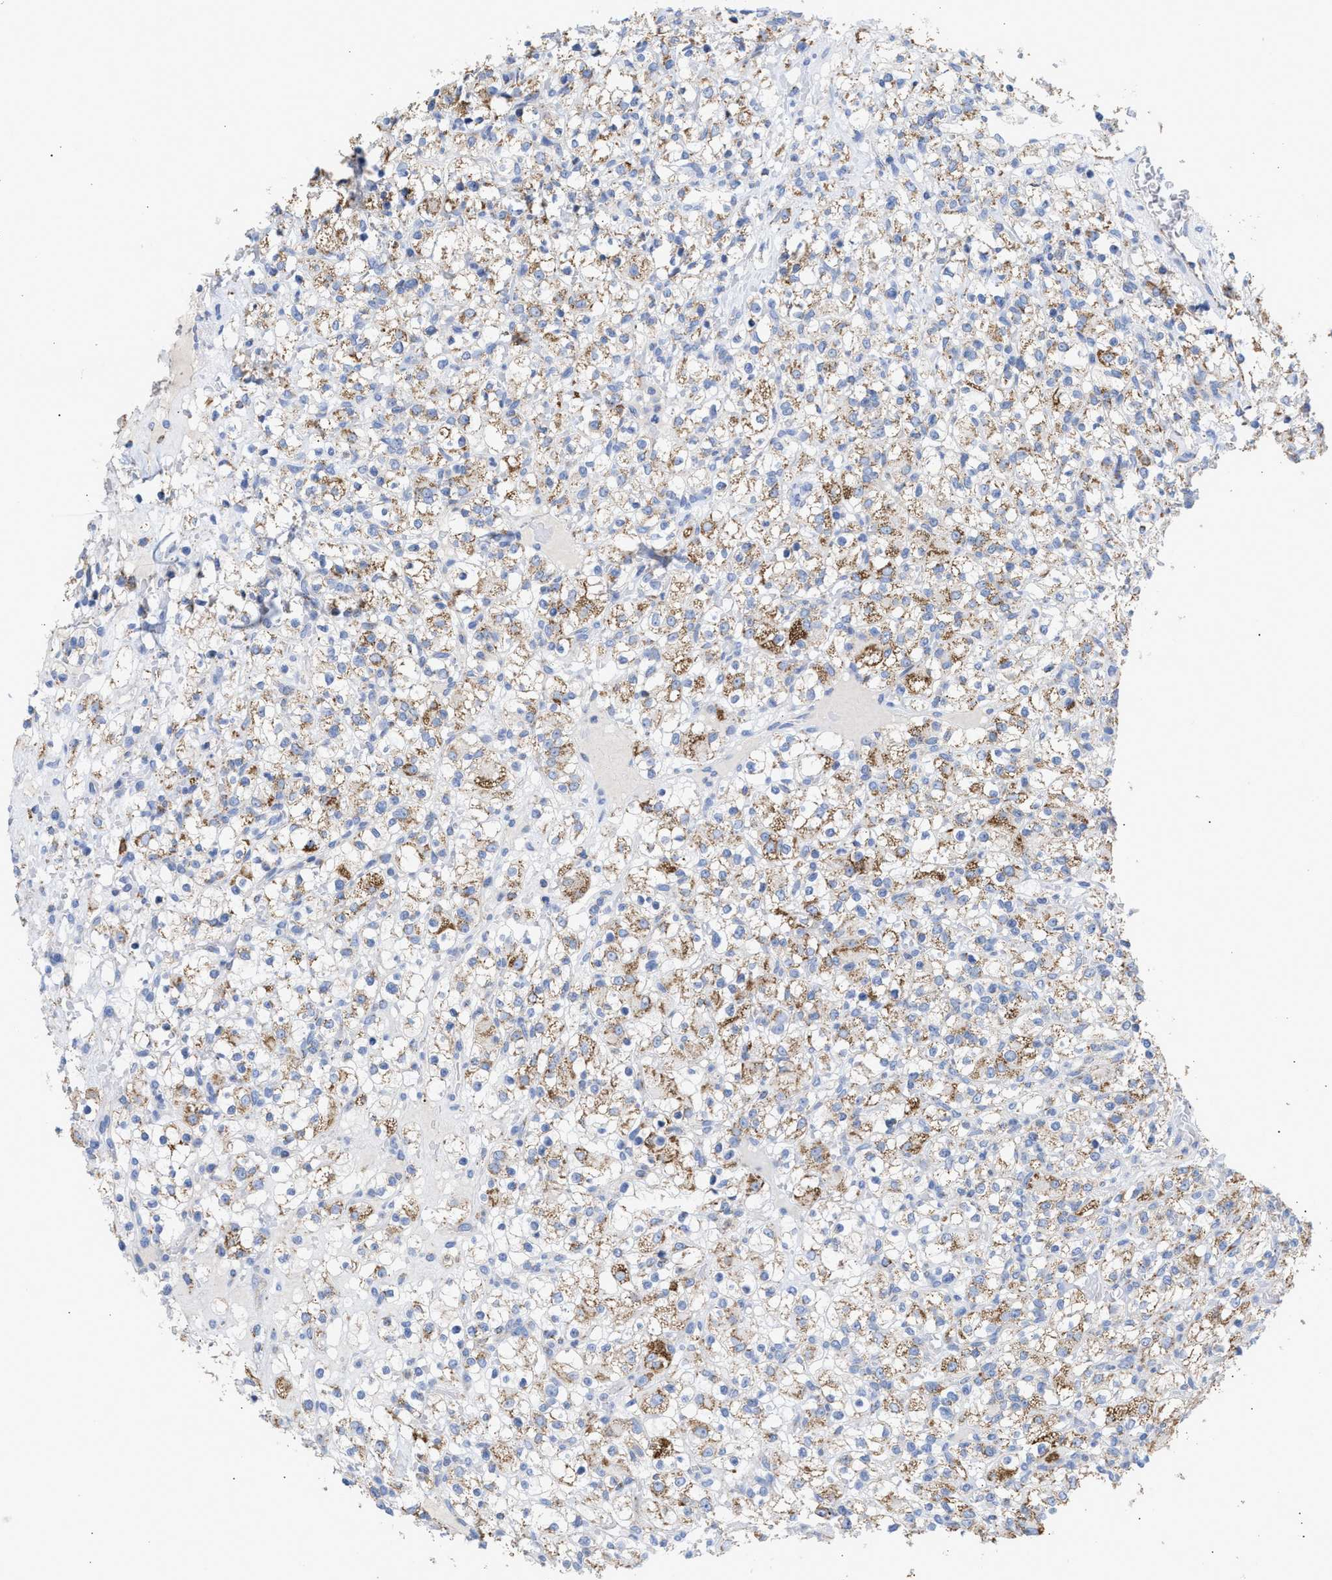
{"staining": {"intensity": "moderate", "quantity": ">75%", "location": "cytoplasmic/membranous"}, "tissue": "renal cancer", "cell_type": "Tumor cells", "image_type": "cancer", "snomed": [{"axis": "morphology", "description": "Normal tissue, NOS"}, {"axis": "morphology", "description": "Adenocarcinoma, NOS"}, {"axis": "topography", "description": "Kidney"}], "caption": "Immunohistochemical staining of human adenocarcinoma (renal) reveals moderate cytoplasmic/membranous protein positivity in approximately >75% of tumor cells.", "gene": "ACOT13", "patient": {"sex": "female", "age": 72}}